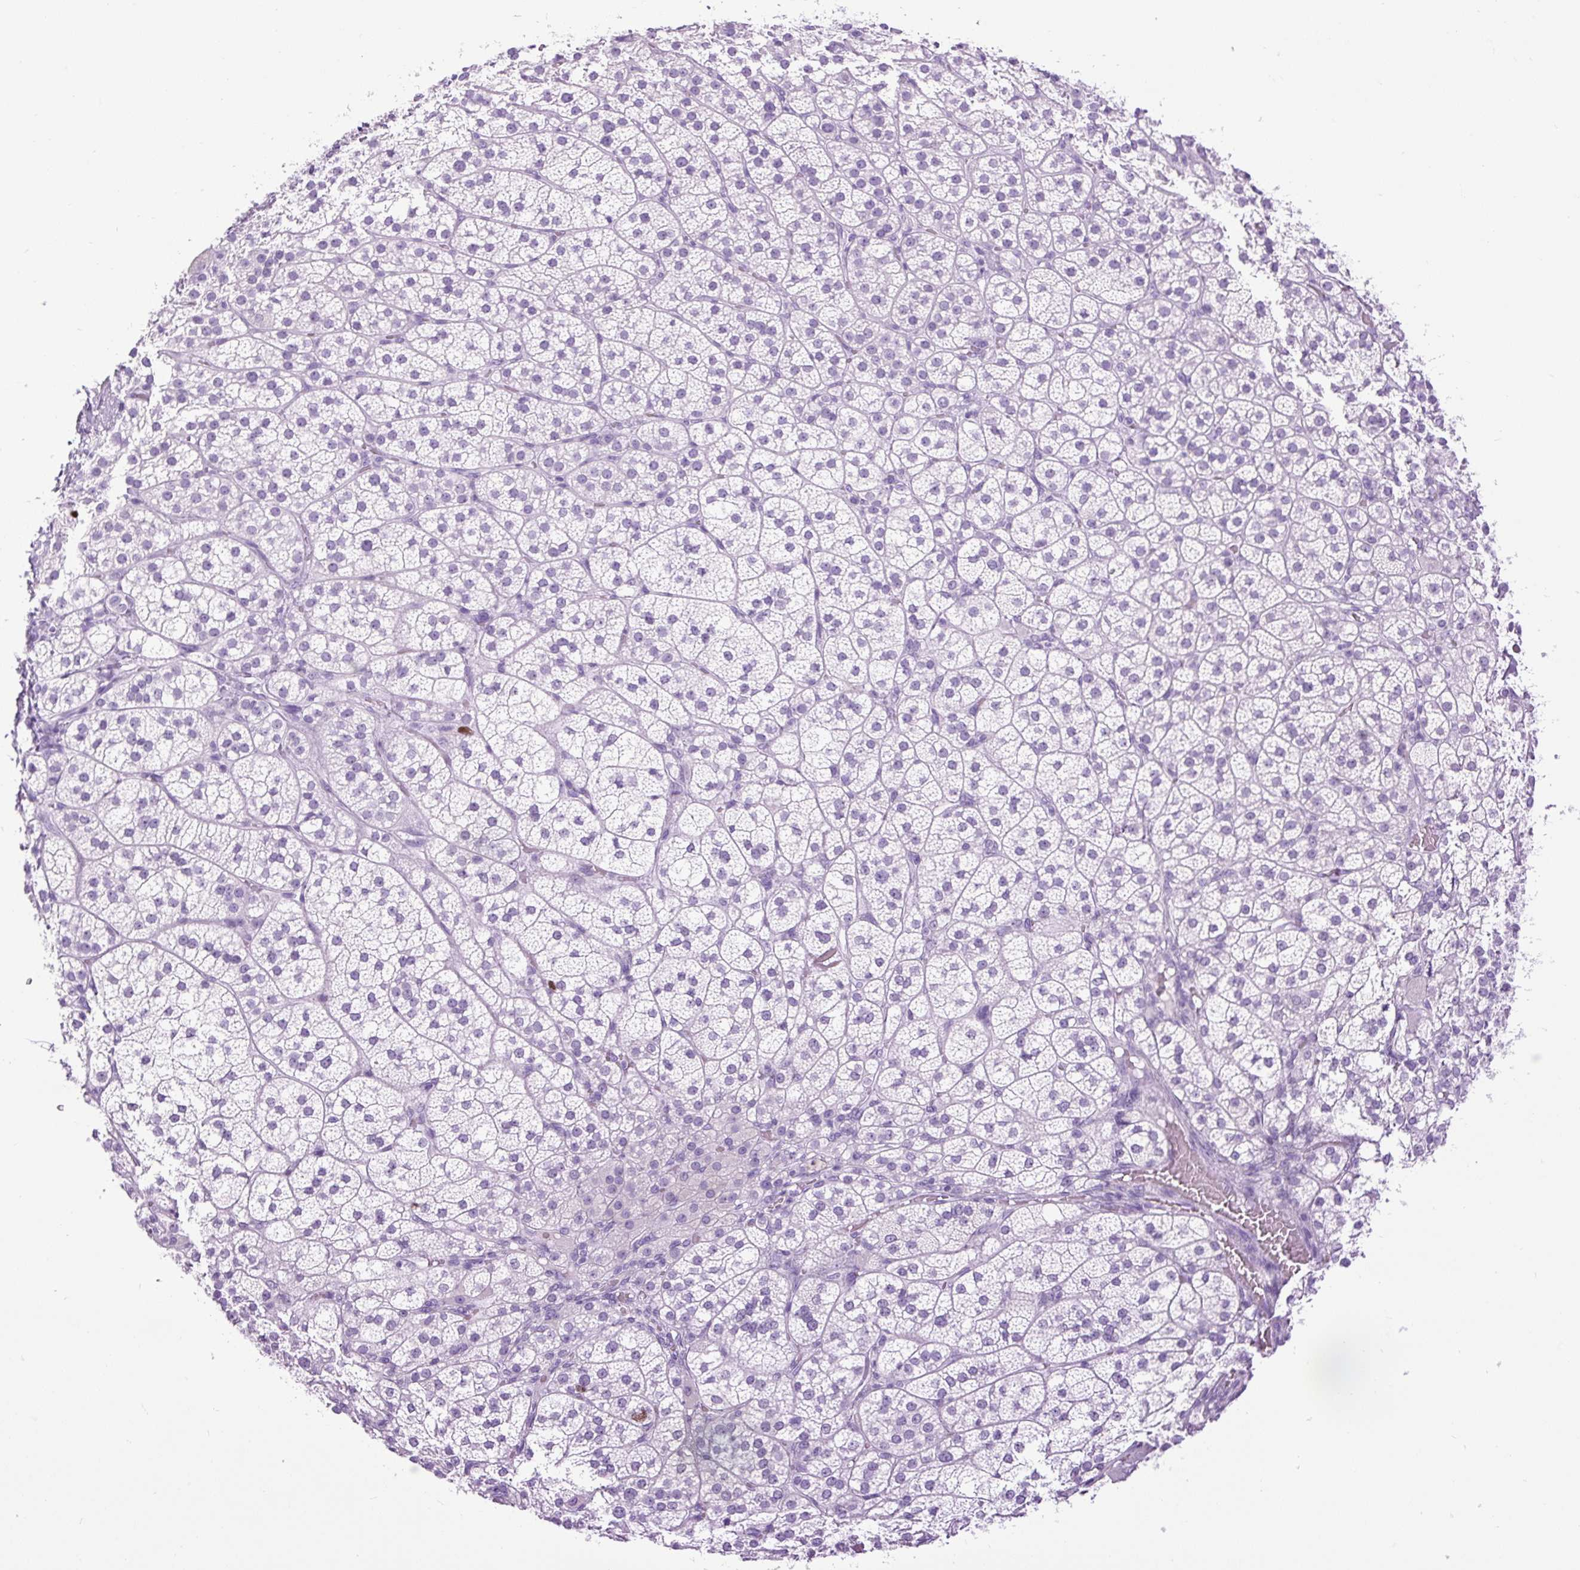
{"staining": {"intensity": "negative", "quantity": "none", "location": "none"}, "tissue": "adrenal gland", "cell_type": "Glandular cells", "image_type": "normal", "snomed": [{"axis": "morphology", "description": "Normal tissue, NOS"}, {"axis": "topography", "description": "Adrenal gland"}], "caption": "IHC of benign adrenal gland reveals no staining in glandular cells.", "gene": "RACGAP1", "patient": {"sex": "female", "age": 60}}